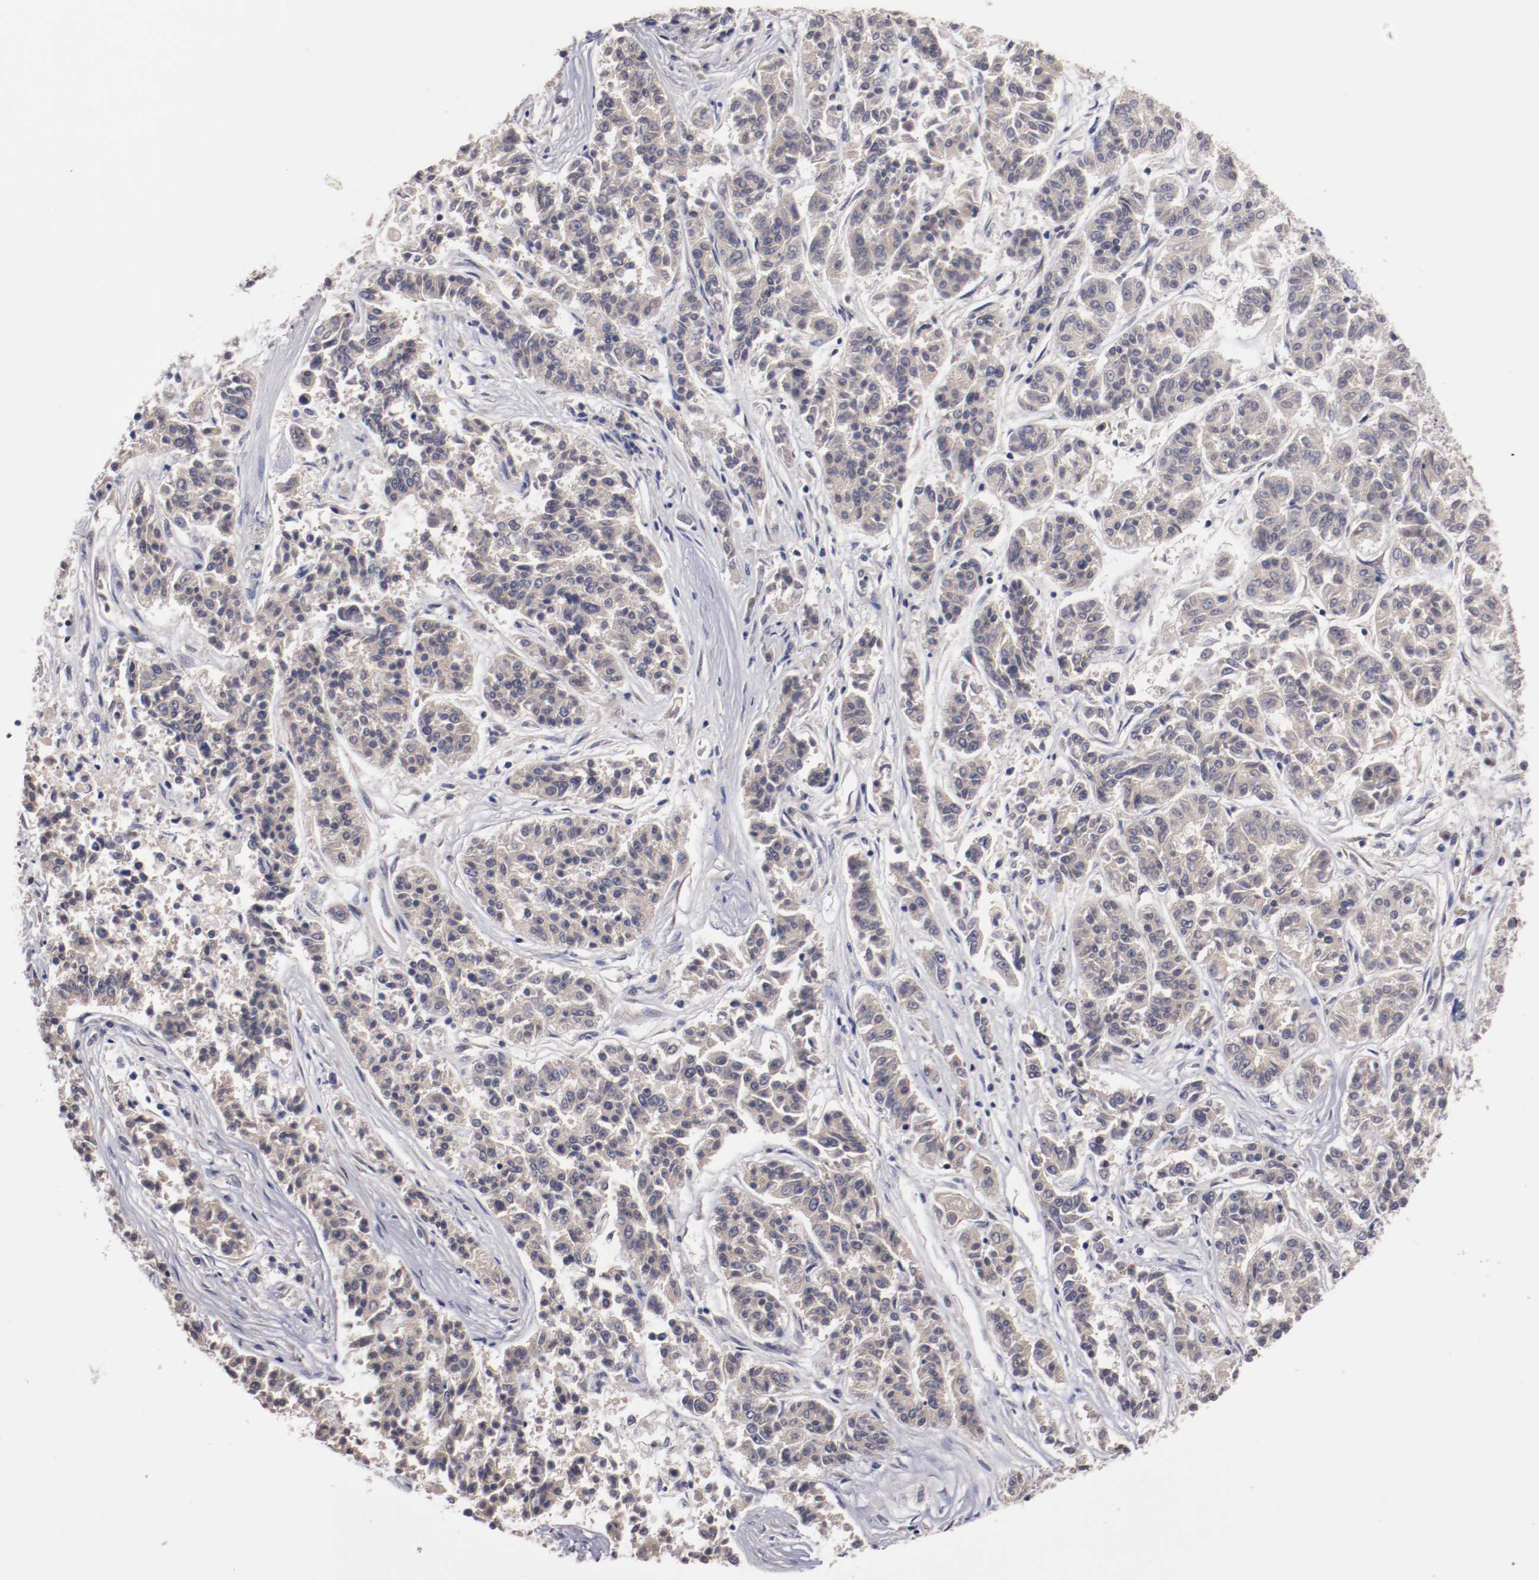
{"staining": {"intensity": "weak", "quantity": "25%-75%", "location": "cytoplasmic/membranous"}, "tissue": "lung cancer", "cell_type": "Tumor cells", "image_type": "cancer", "snomed": [{"axis": "morphology", "description": "Adenocarcinoma, NOS"}, {"axis": "topography", "description": "Lung"}], "caption": "Tumor cells display low levels of weak cytoplasmic/membranous positivity in about 25%-75% of cells in human adenocarcinoma (lung).", "gene": "FAM81A", "patient": {"sex": "male", "age": 84}}